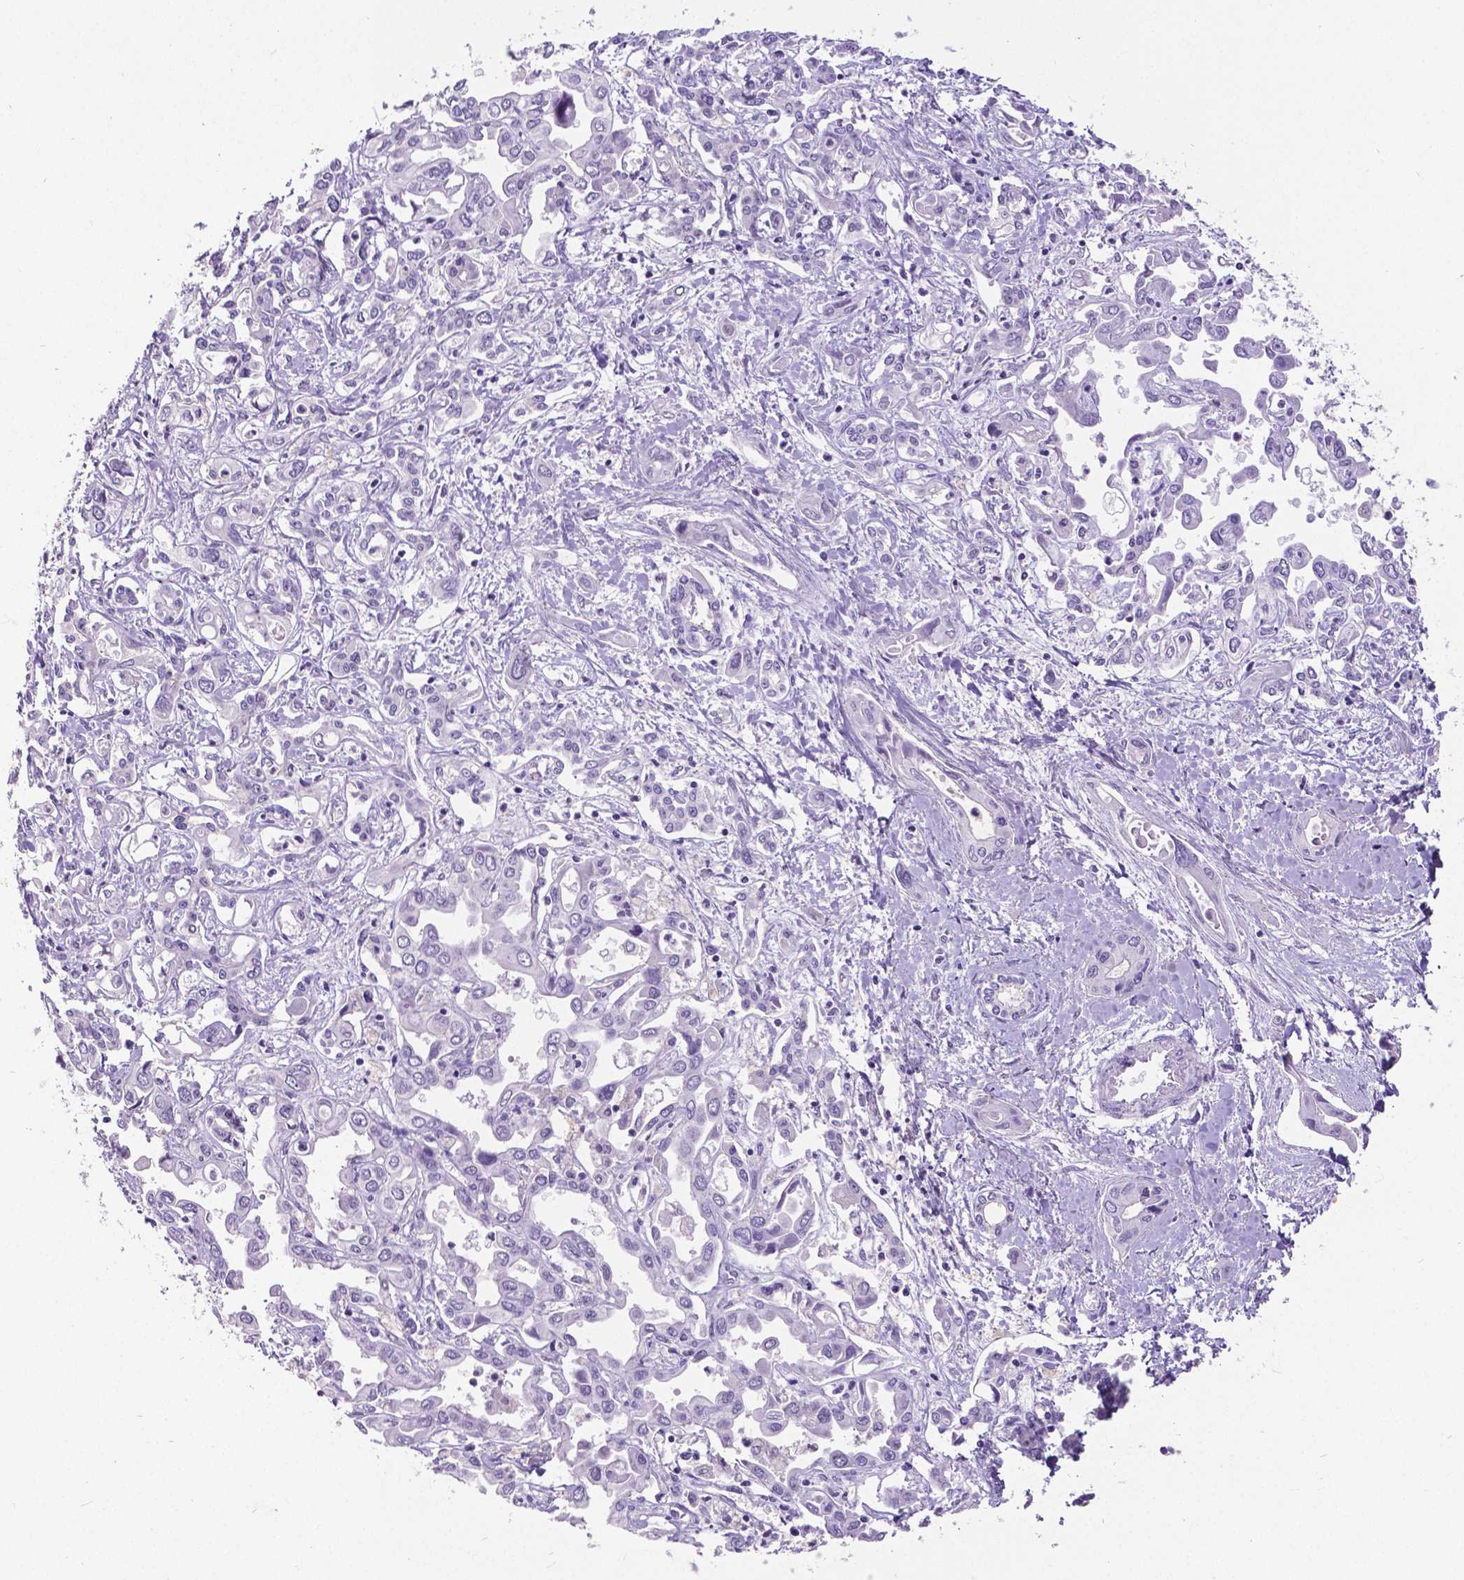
{"staining": {"intensity": "negative", "quantity": "none", "location": "none"}, "tissue": "liver cancer", "cell_type": "Tumor cells", "image_type": "cancer", "snomed": [{"axis": "morphology", "description": "Cholangiocarcinoma"}, {"axis": "topography", "description": "Liver"}], "caption": "A photomicrograph of liver cancer (cholangiocarcinoma) stained for a protein shows no brown staining in tumor cells. (DAB immunohistochemistry (IHC) visualized using brightfield microscopy, high magnification).", "gene": "SATB2", "patient": {"sex": "female", "age": 64}}